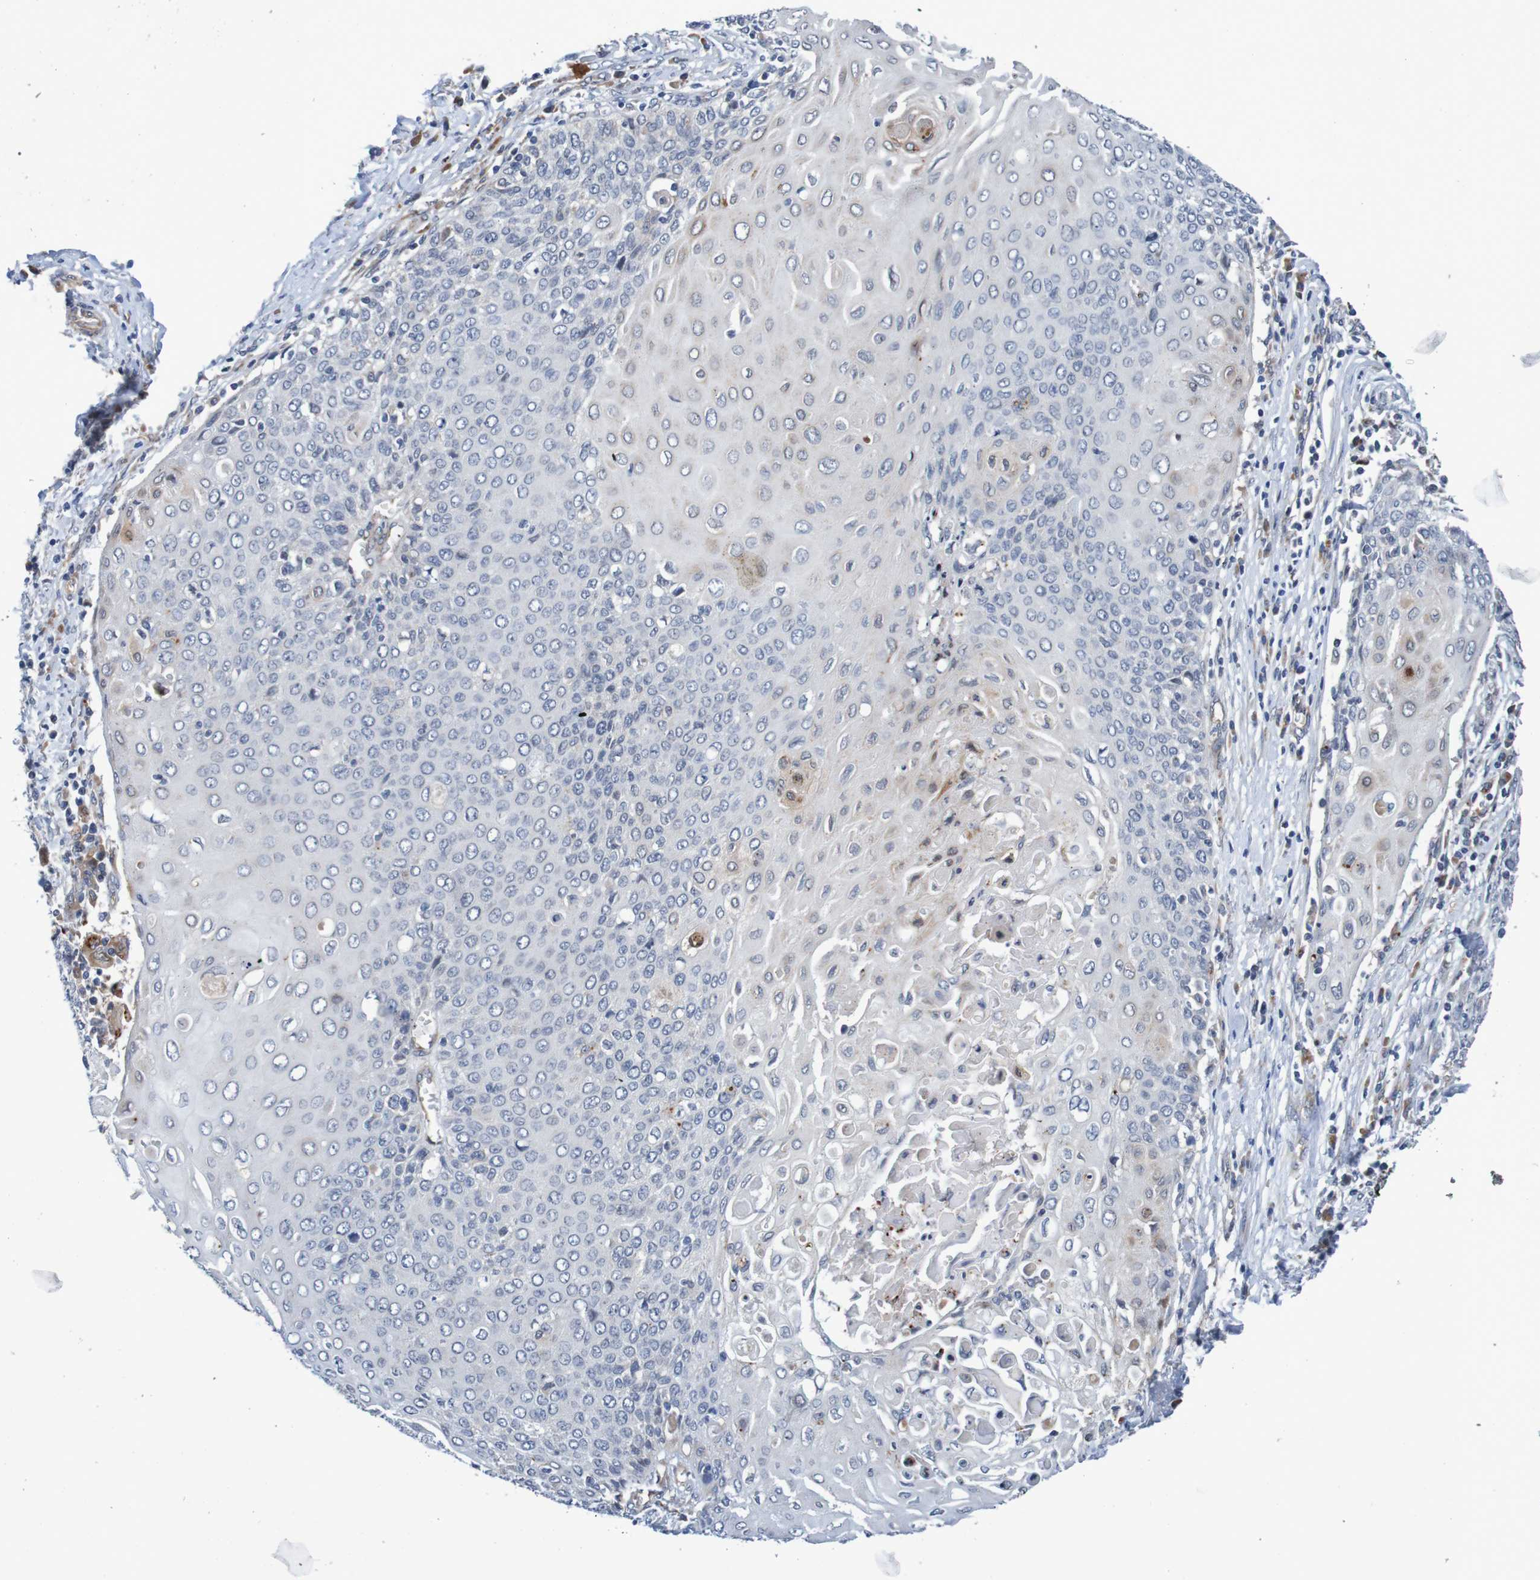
{"staining": {"intensity": "negative", "quantity": "none", "location": "none"}, "tissue": "cervical cancer", "cell_type": "Tumor cells", "image_type": "cancer", "snomed": [{"axis": "morphology", "description": "Squamous cell carcinoma, NOS"}, {"axis": "topography", "description": "Cervix"}], "caption": "The micrograph shows no significant expression in tumor cells of cervical squamous cell carcinoma.", "gene": "CPED1", "patient": {"sex": "female", "age": 39}}